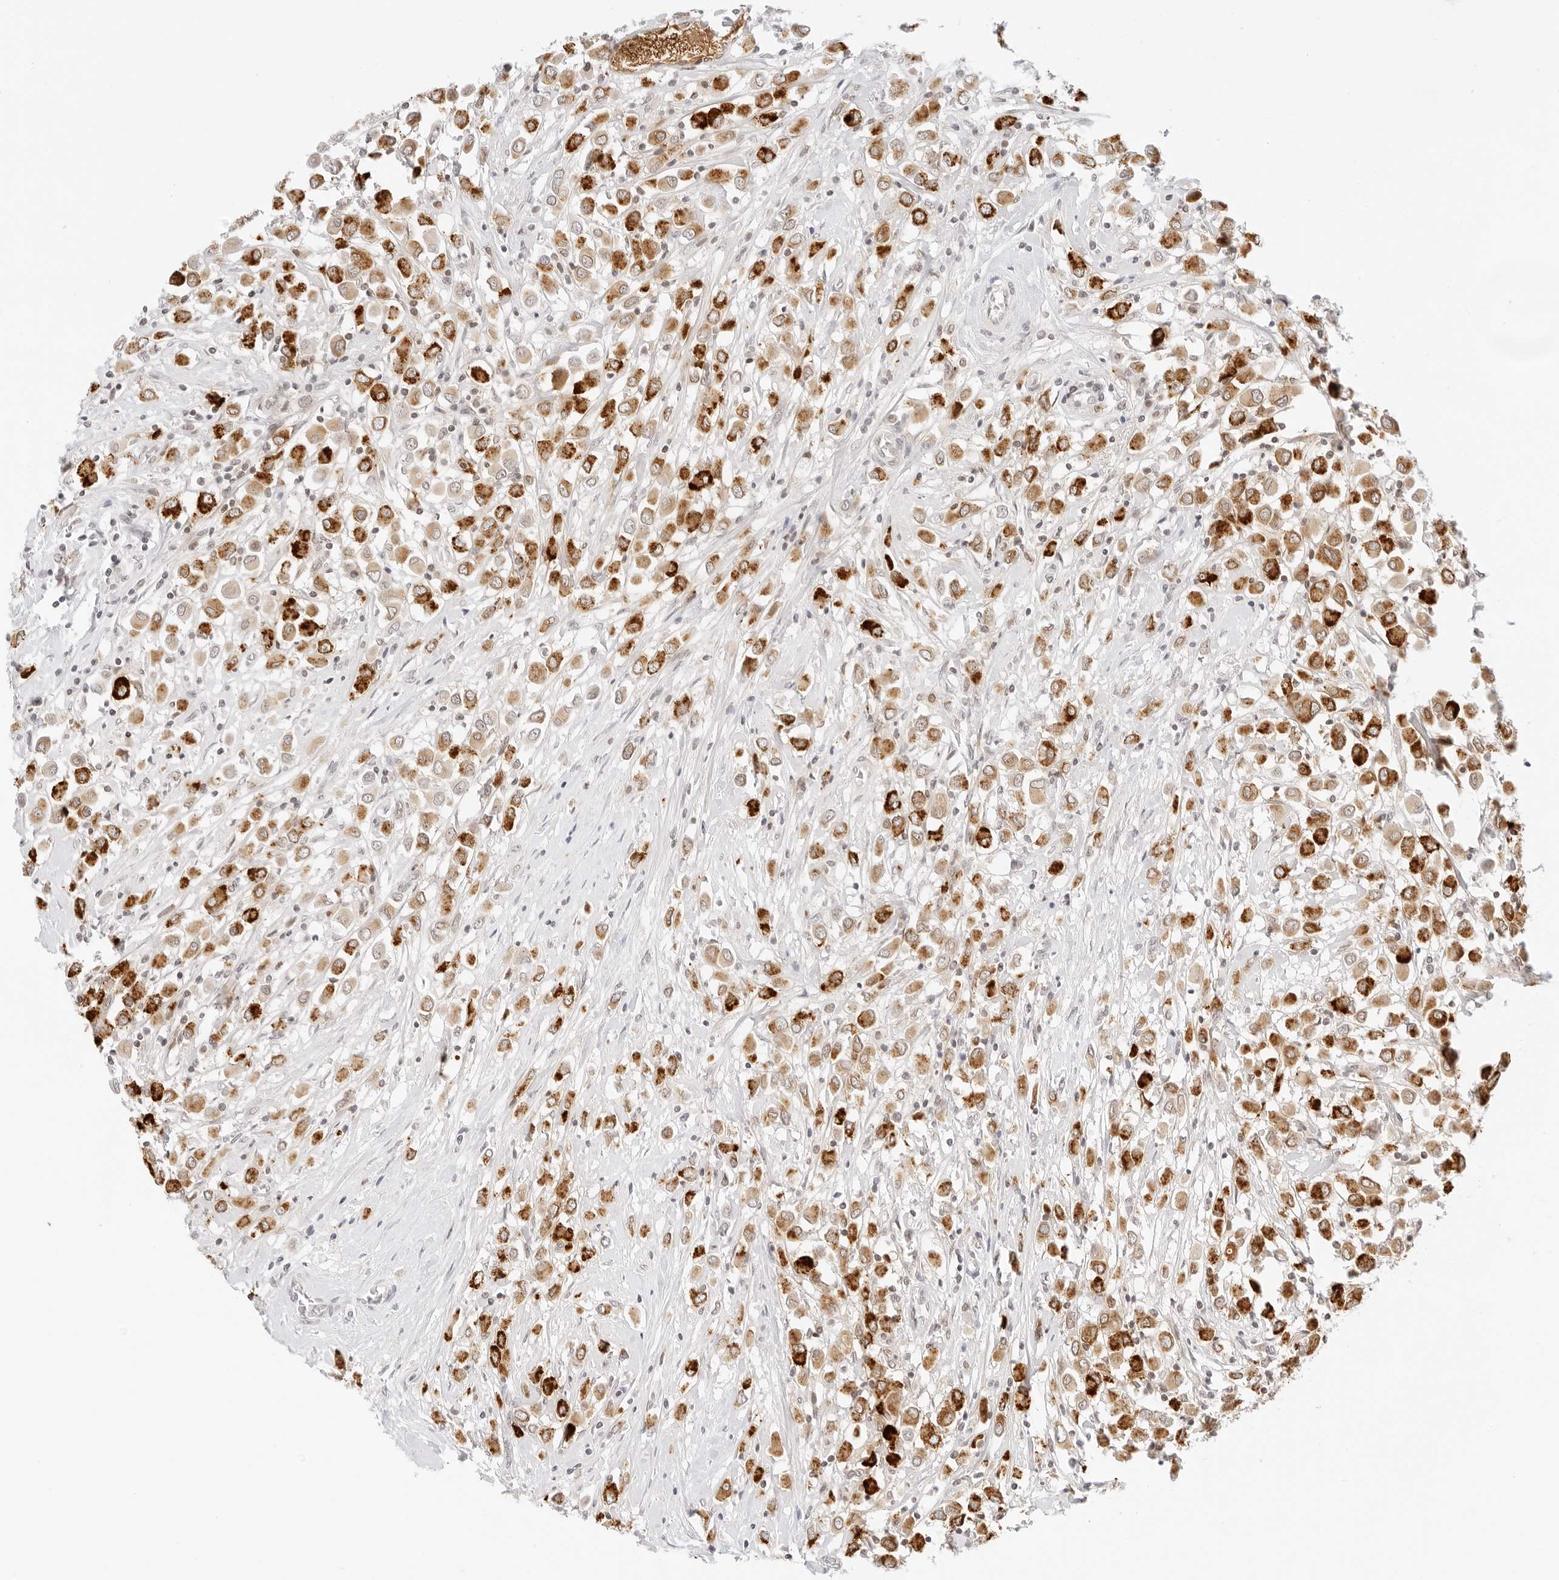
{"staining": {"intensity": "strong", "quantity": "25%-75%", "location": "cytoplasmic/membranous"}, "tissue": "breast cancer", "cell_type": "Tumor cells", "image_type": "cancer", "snomed": [{"axis": "morphology", "description": "Duct carcinoma"}, {"axis": "topography", "description": "Breast"}], "caption": "Strong cytoplasmic/membranous expression for a protein is identified in approximately 25%-75% of tumor cells of breast cancer using immunohistochemistry (IHC).", "gene": "POLR3C", "patient": {"sex": "female", "age": 61}}